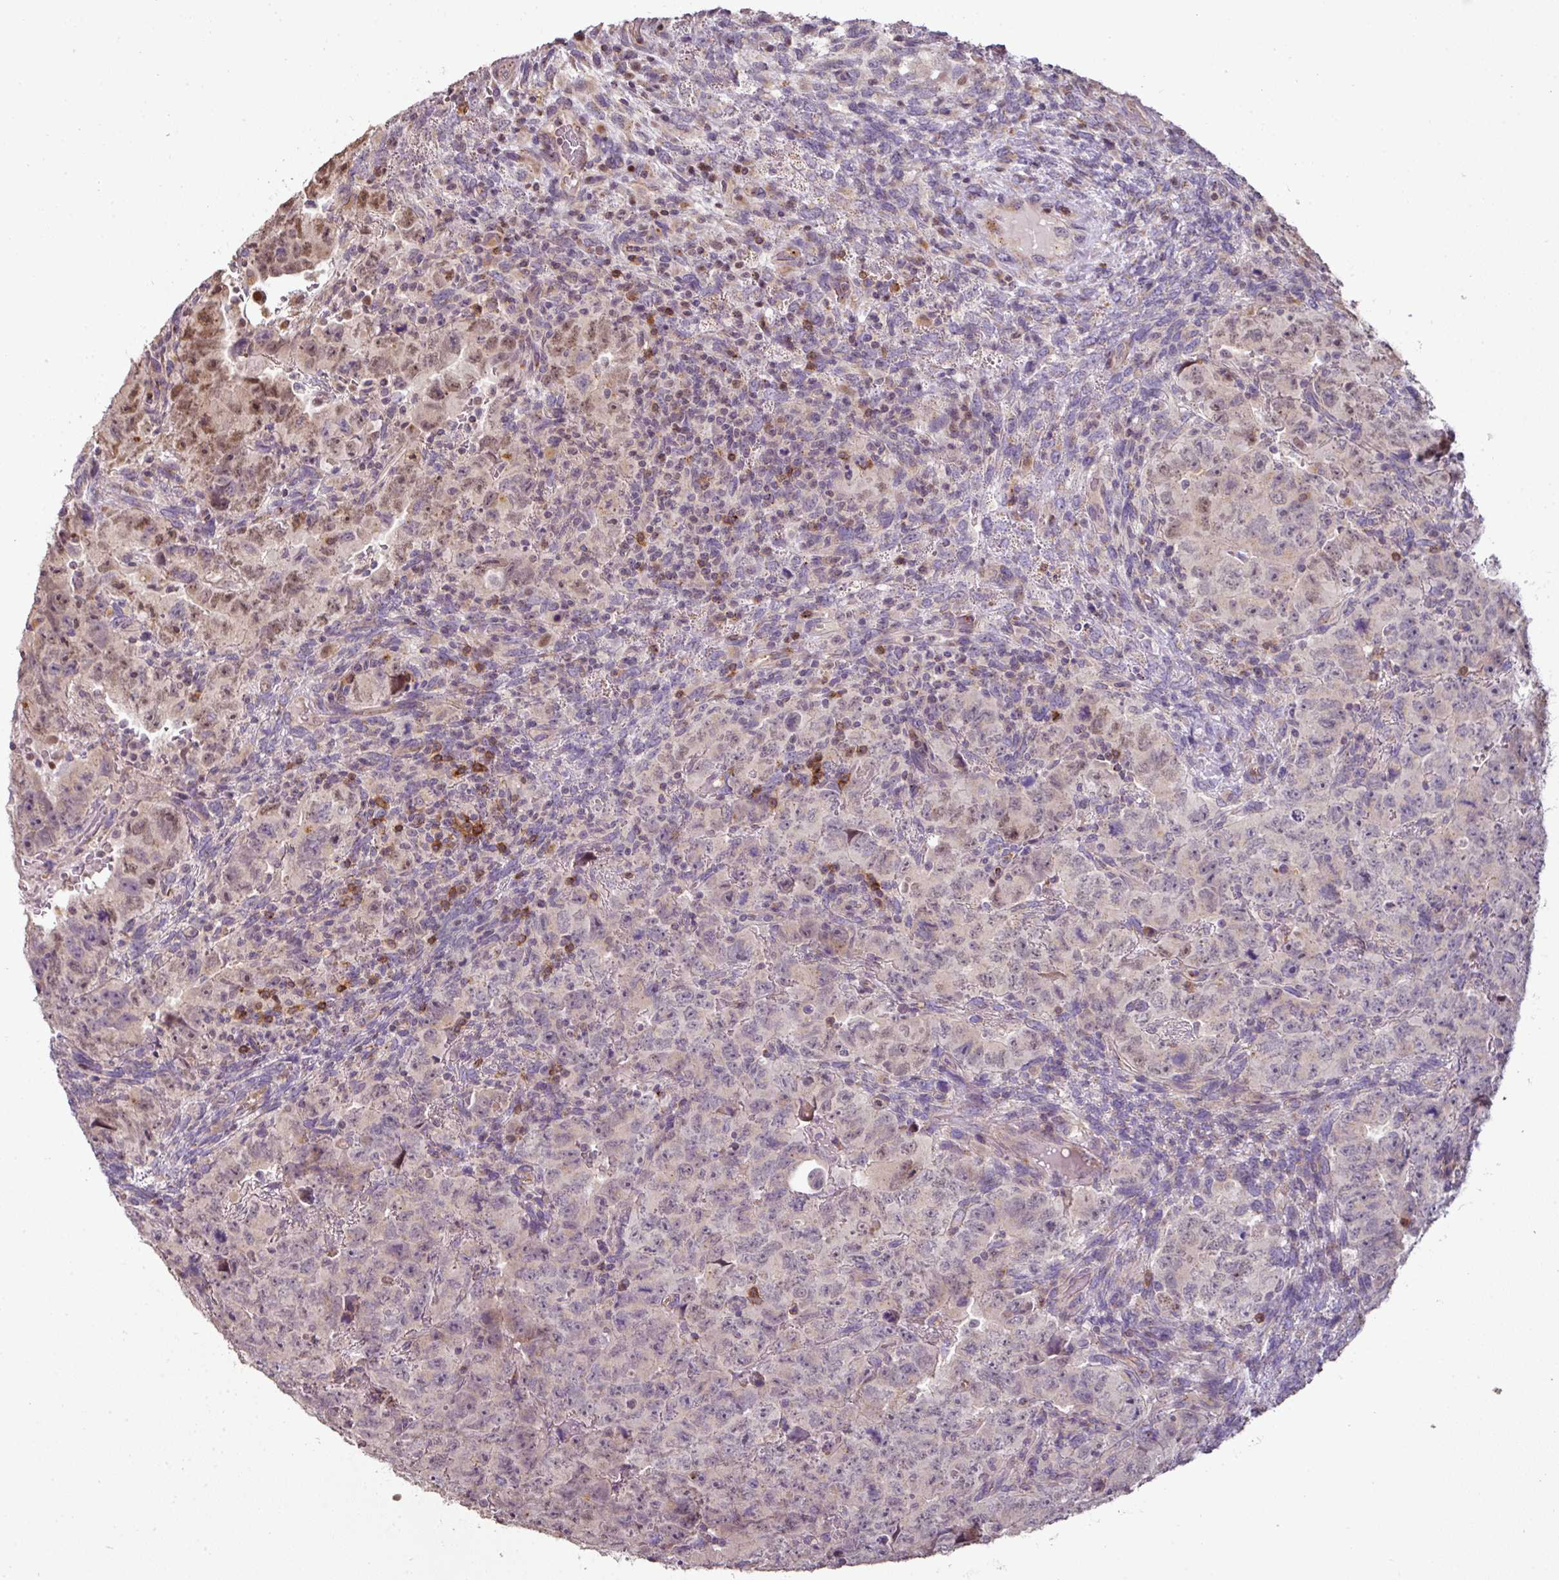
{"staining": {"intensity": "moderate", "quantity": "<25%", "location": "nuclear"}, "tissue": "testis cancer", "cell_type": "Tumor cells", "image_type": "cancer", "snomed": [{"axis": "morphology", "description": "Carcinoma, Embryonal, NOS"}, {"axis": "topography", "description": "Testis"}], "caption": "Human embryonal carcinoma (testis) stained with a brown dye shows moderate nuclear positive positivity in approximately <25% of tumor cells.", "gene": "CXCR5", "patient": {"sex": "male", "age": 24}}